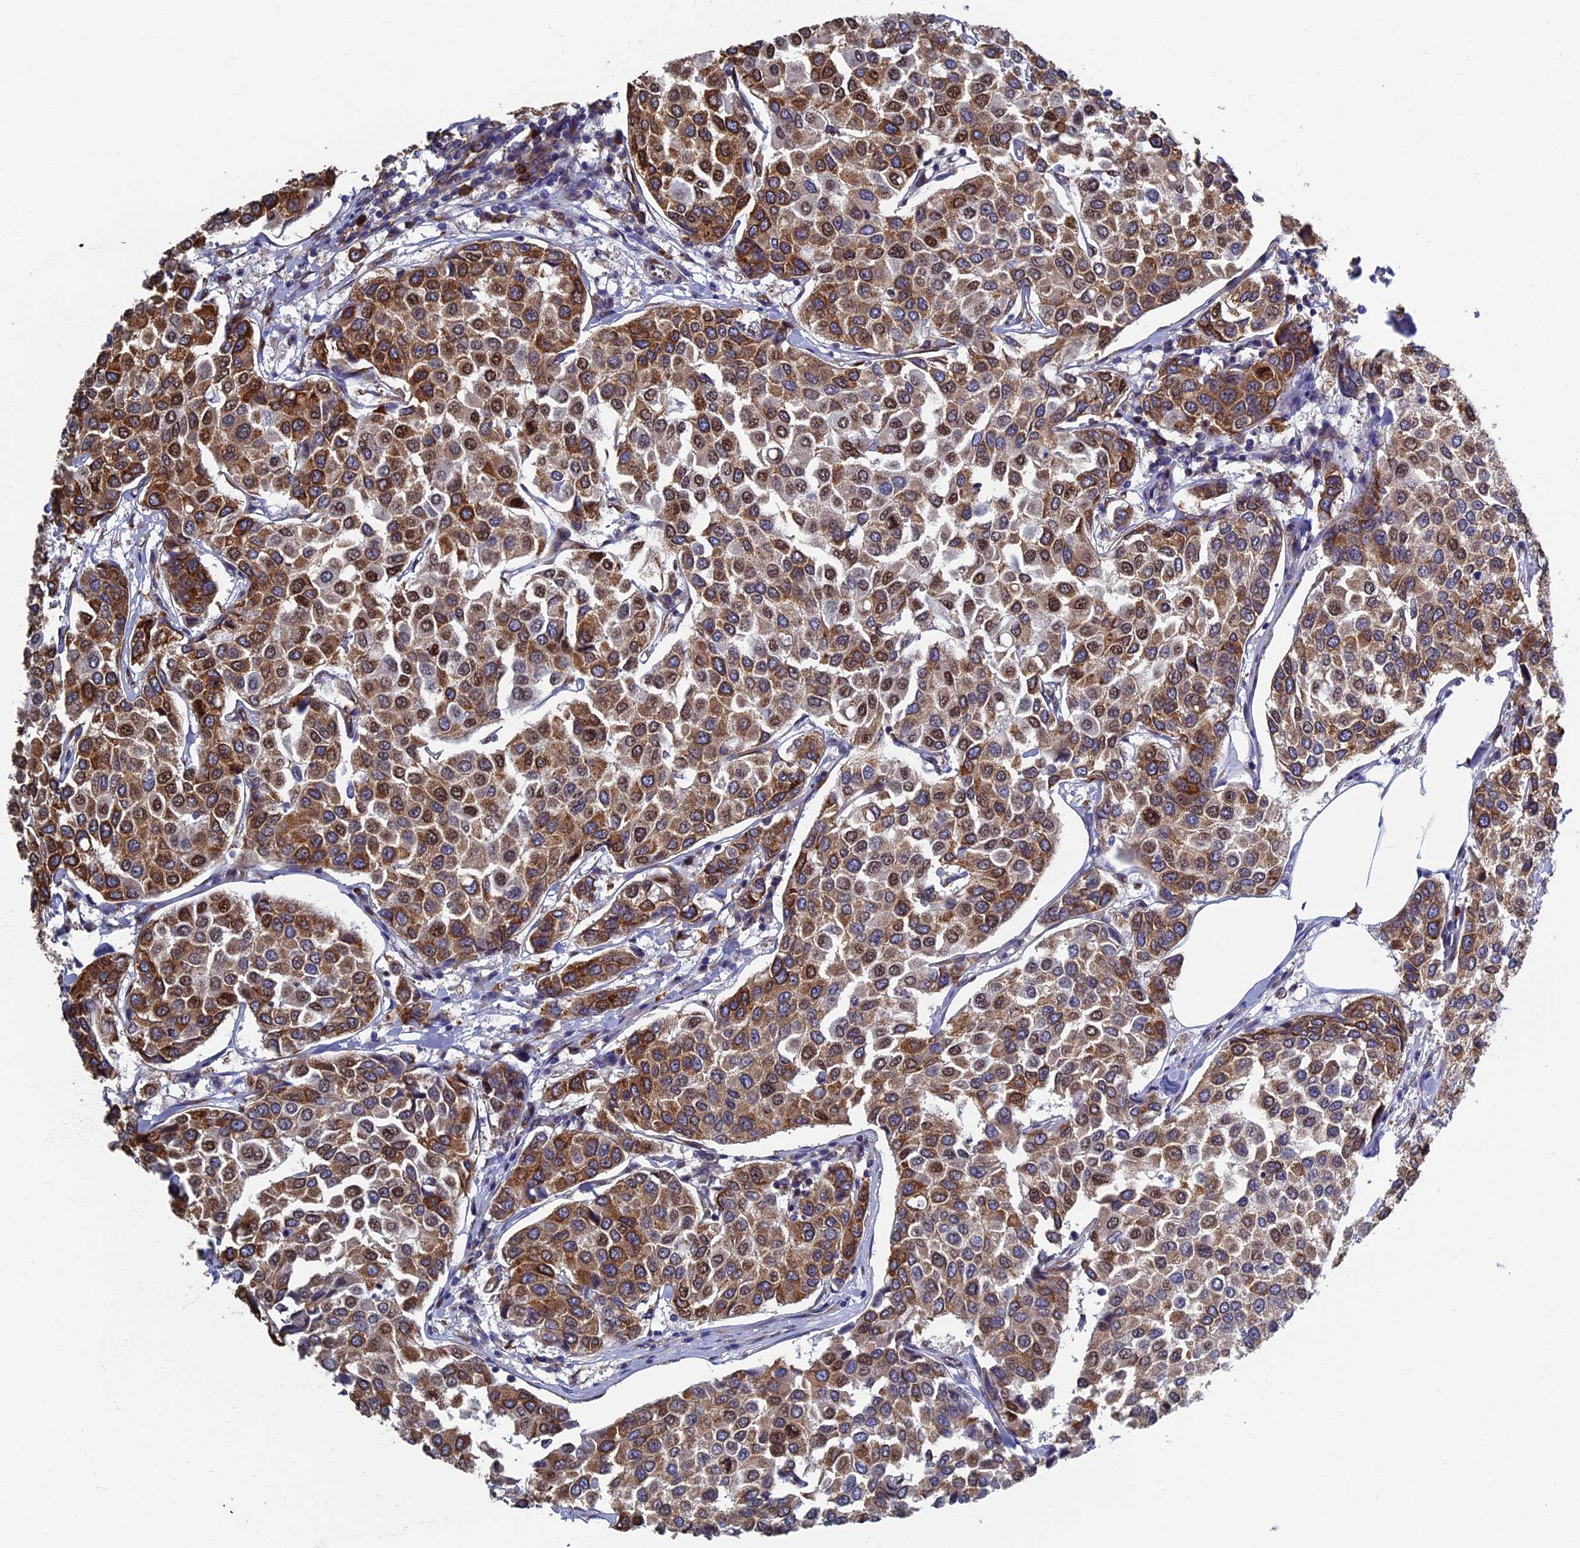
{"staining": {"intensity": "moderate", "quantity": "25%-75%", "location": "cytoplasmic/membranous,nuclear"}, "tissue": "breast cancer", "cell_type": "Tumor cells", "image_type": "cancer", "snomed": [{"axis": "morphology", "description": "Duct carcinoma"}, {"axis": "topography", "description": "Breast"}], "caption": "Immunohistochemistry of human breast cancer displays medium levels of moderate cytoplasmic/membranous and nuclear positivity in about 25%-75% of tumor cells.", "gene": "YBX1", "patient": {"sex": "female", "age": 55}}